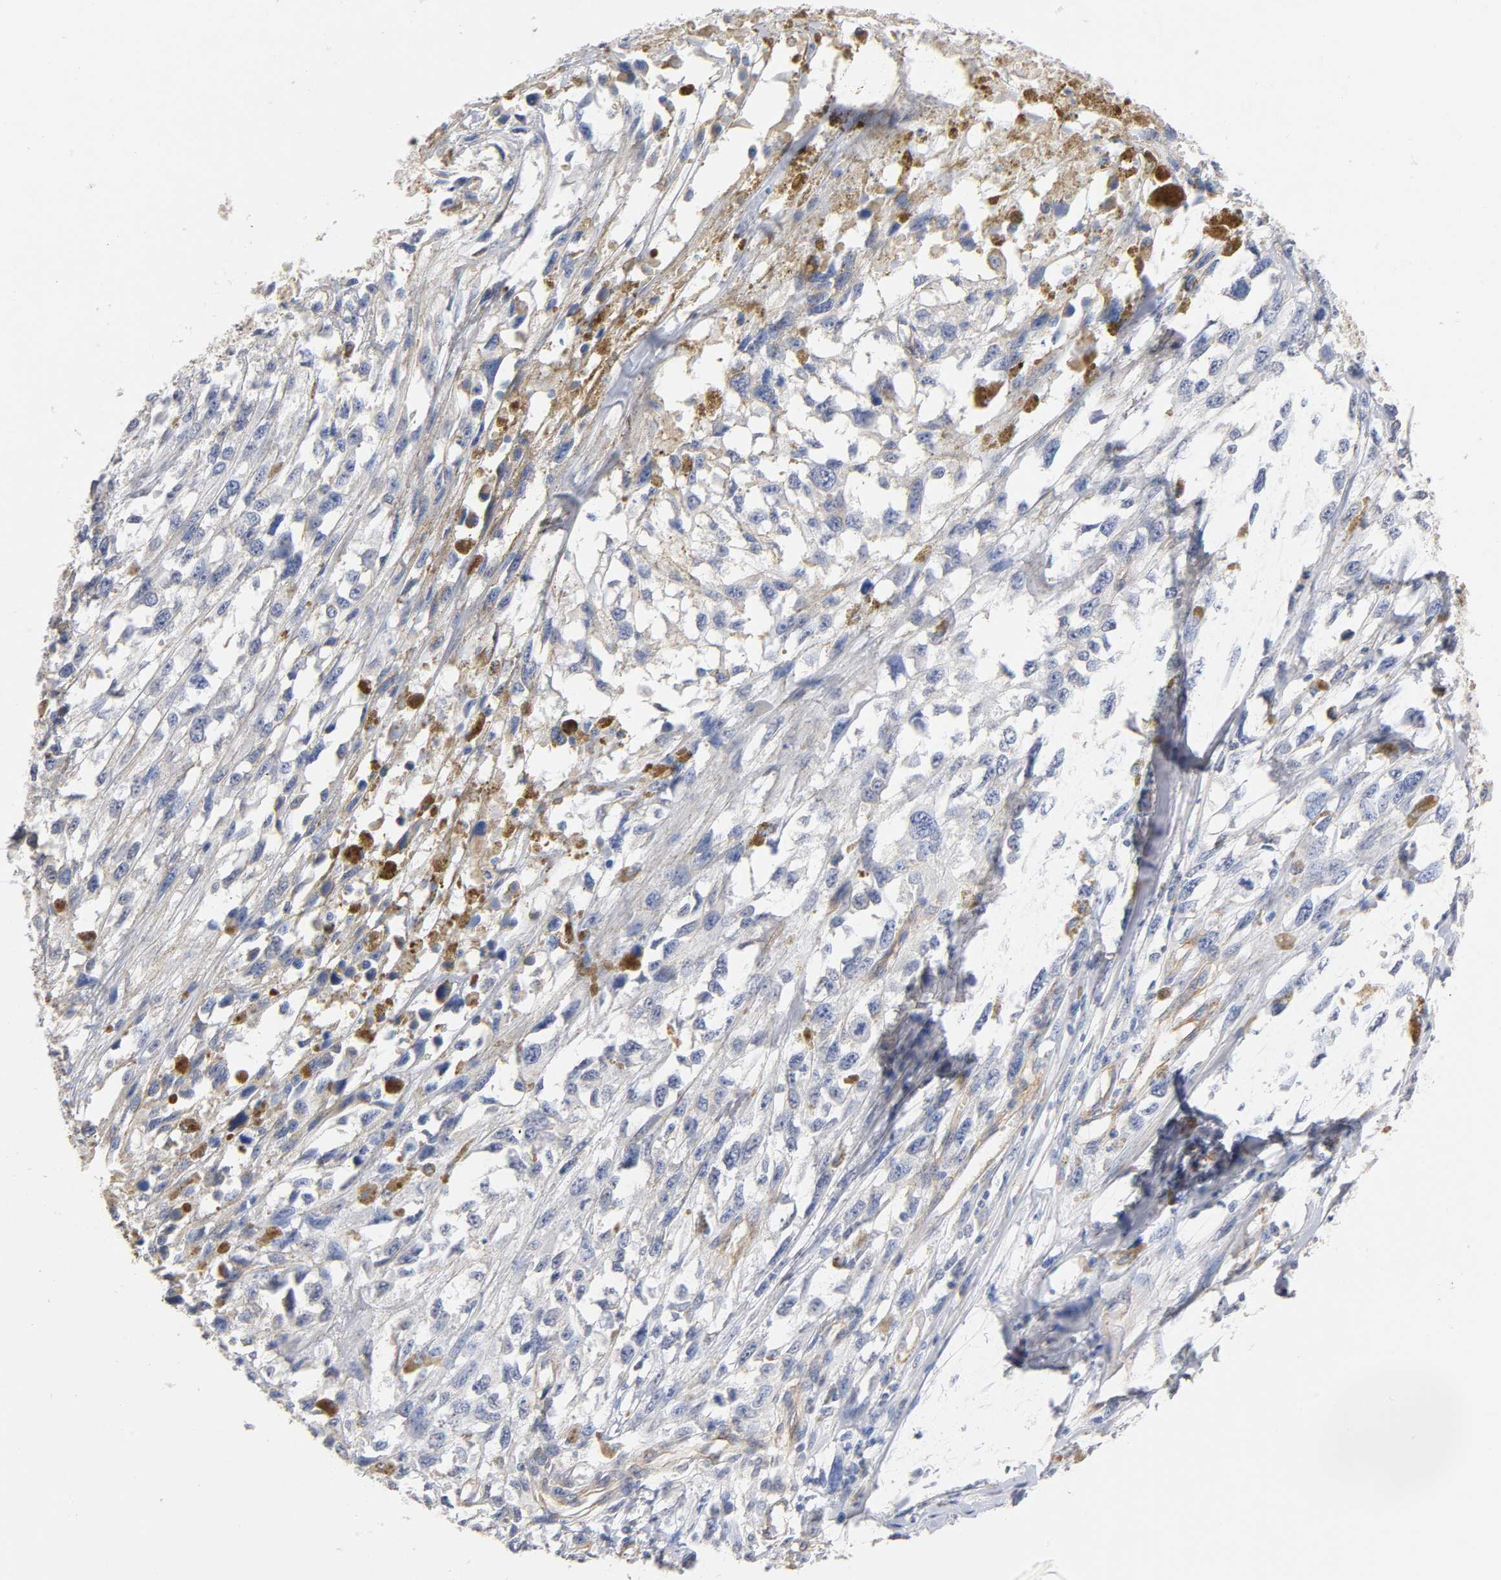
{"staining": {"intensity": "weak", "quantity": "<25%", "location": "cytoplasmic/membranous"}, "tissue": "melanoma", "cell_type": "Tumor cells", "image_type": "cancer", "snomed": [{"axis": "morphology", "description": "Malignant melanoma, Metastatic site"}, {"axis": "topography", "description": "Lymph node"}], "caption": "IHC image of neoplastic tissue: melanoma stained with DAB (3,3'-diaminobenzidine) displays no significant protein staining in tumor cells.", "gene": "SPTAN1", "patient": {"sex": "male", "age": 59}}